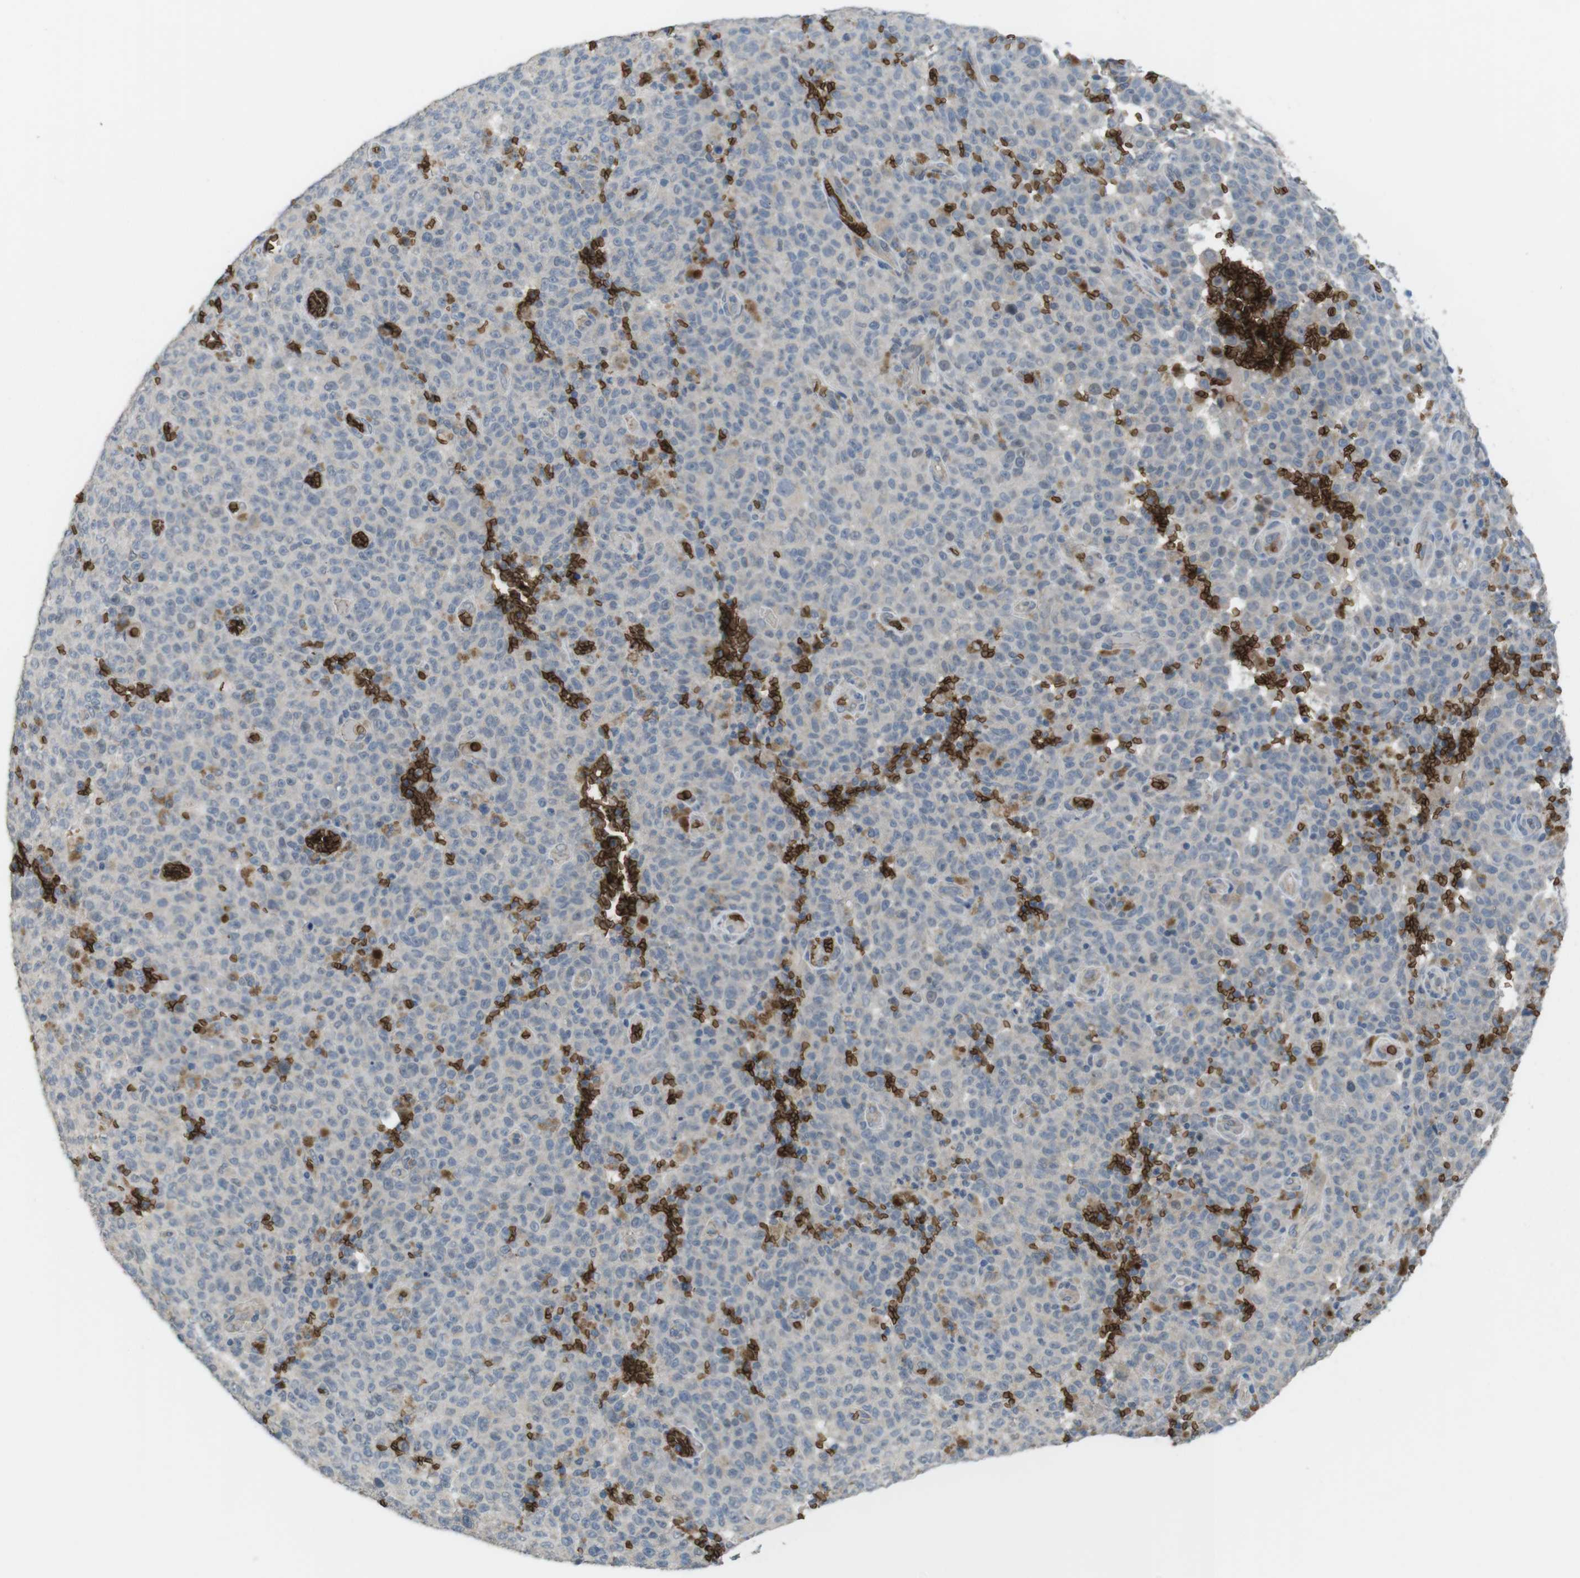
{"staining": {"intensity": "weak", "quantity": "<25%", "location": "cytoplasmic/membranous"}, "tissue": "melanoma", "cell_type": "Tumor cells", "image_type": "cancer", "snomed": [{"axis": "morphology", "description": "Malignant melanoma, NOS"}, {"axis": "topography", "description": "Skin"}], "caption": "Immunohistochemical staining of melanoma reveals no significant expression in tumor cells.", "gene": "GYPA", "patient": {"sex": "female", "age": 82}}